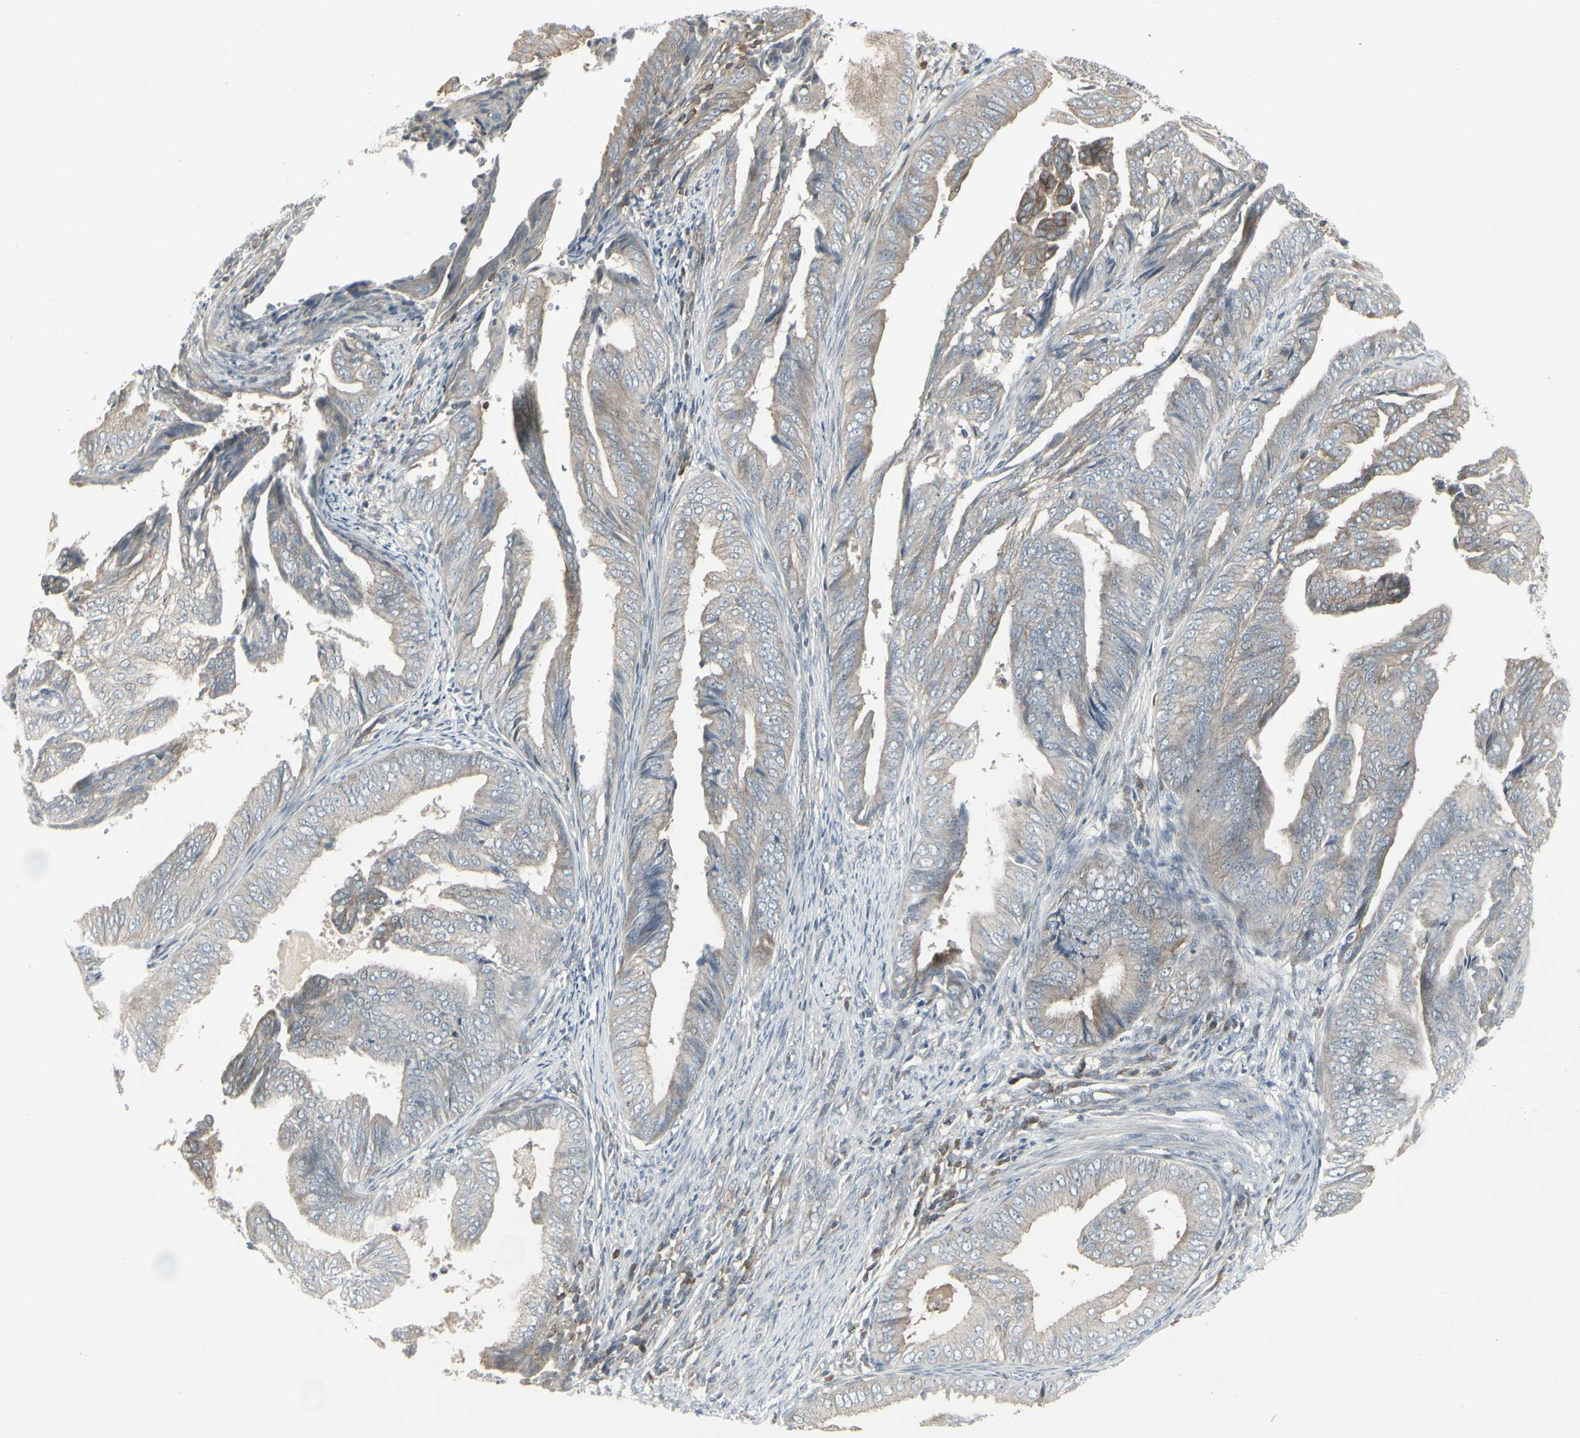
{"staining": {"intensity": "weak", "quantity": ">75%", "location": "cytoplasmic/membranous"}, "tissue": "endometrial cancer", "cell_type": "Tumor cells", "image_type": "cancer", "snomed": [{"axis": "morphology", "description": "Adenocarcinoma, NOS"}, {"axis": "topography", "description": "Endometrium"}], "caption": "Protein expression analysis of human adenocarcinoma (endometrial) reveals weak cytoplasmic/membranous positivity in approximately >75% of tumor cells.", "gene": "EPS15", "patient": {"sex": "female", "age": 58}}